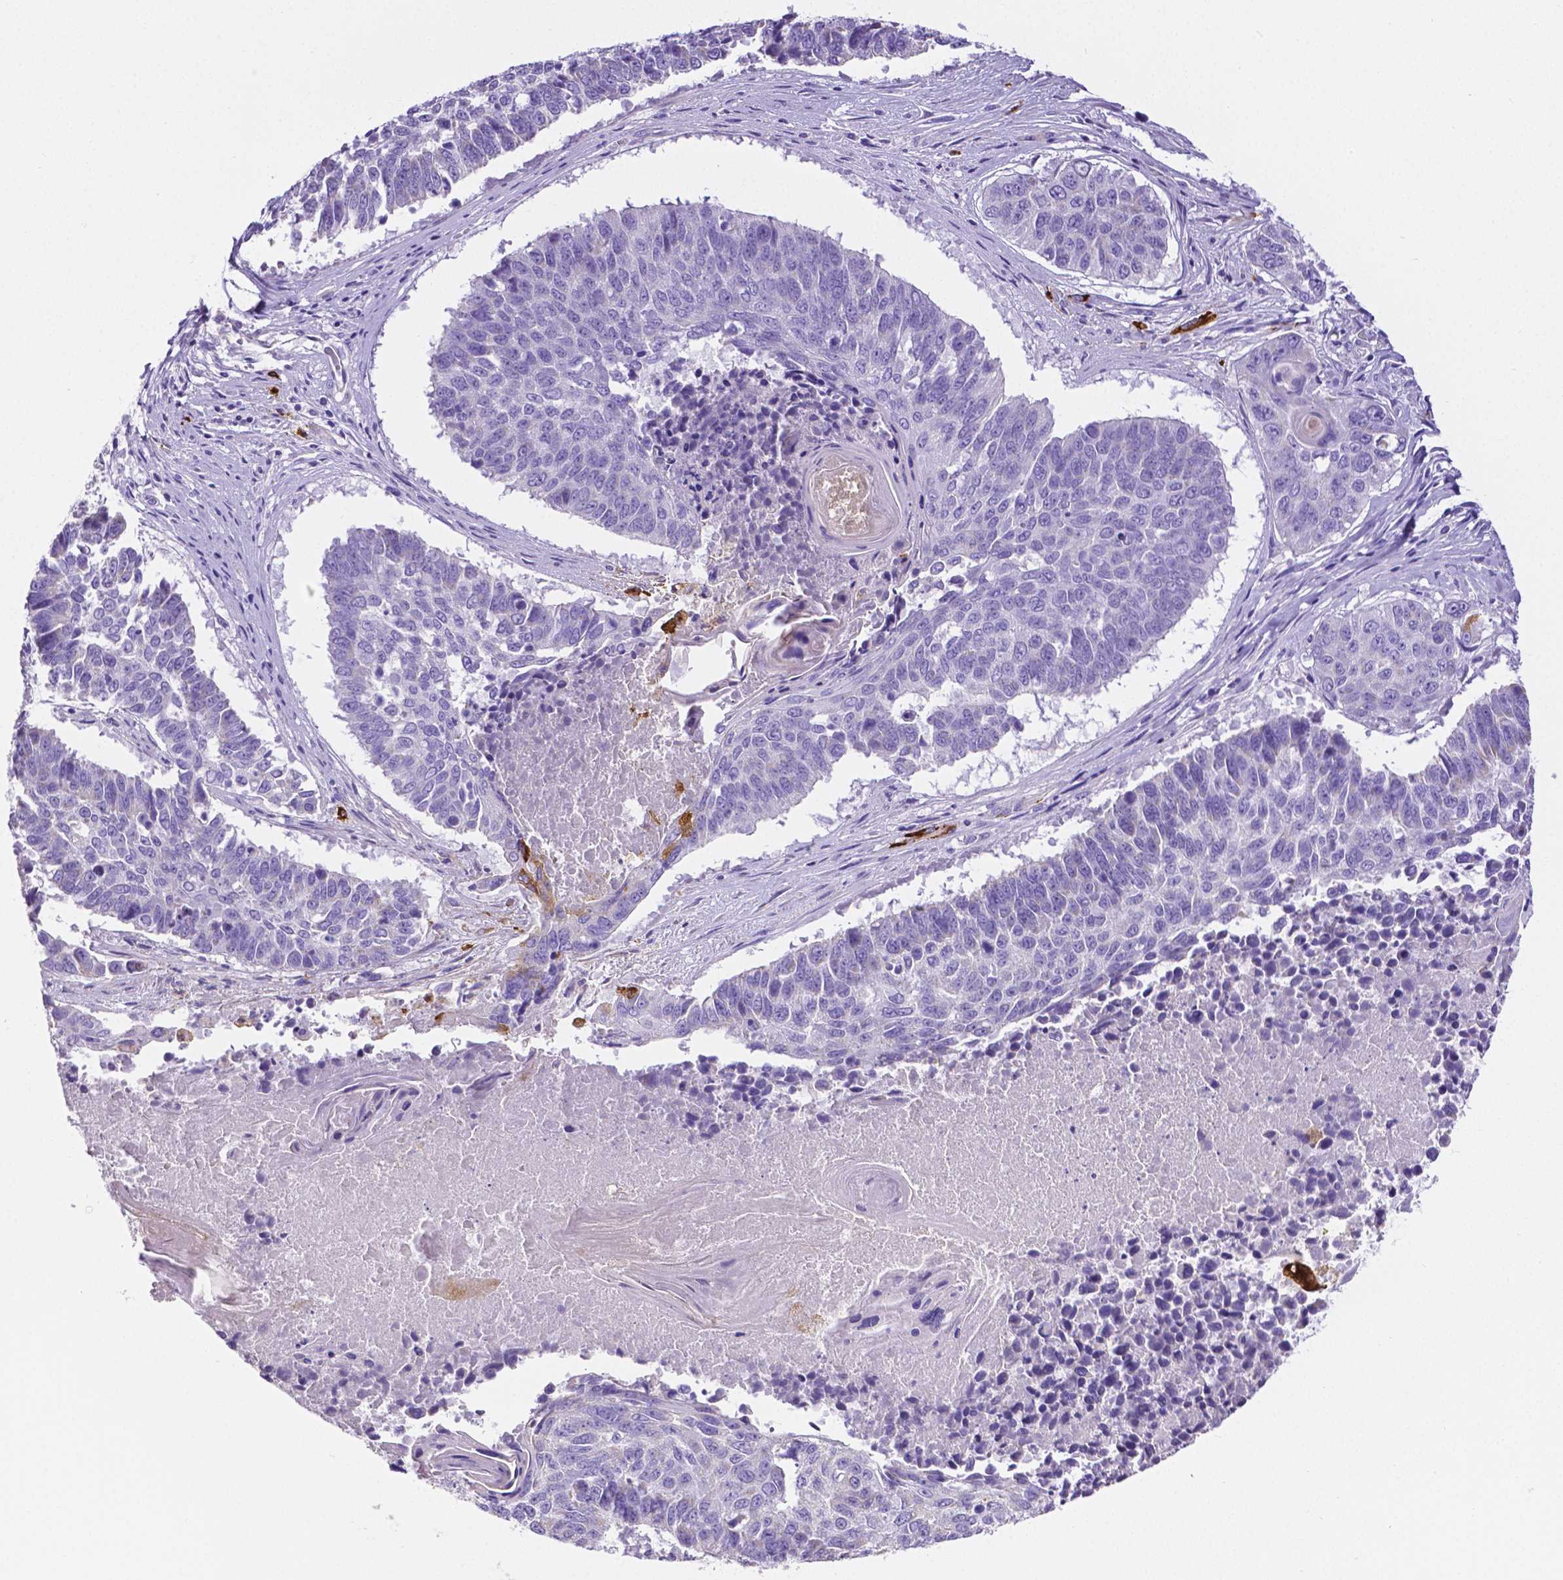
{"staining": {"intensity": "negative", "quantity": "none", "location": "none"}, "tissue": "lung cancer", "cell_type": "Tumor cells", "image_type": "cancer", "snomed": [{"axis": "morphology", "description": "Squamous cell carcinoma, NOS"}, {"axis": "topography", "description": "Lung"}], "caption": "High magnification brightfield microscopy of lung squamous cell carcinoma stained with DAB (brown) and counterstained with hematoxylin (blue): tumor cells show no significant staining.", "gene": "MMP9", "patient": {"sex": "male", "age": 73}}